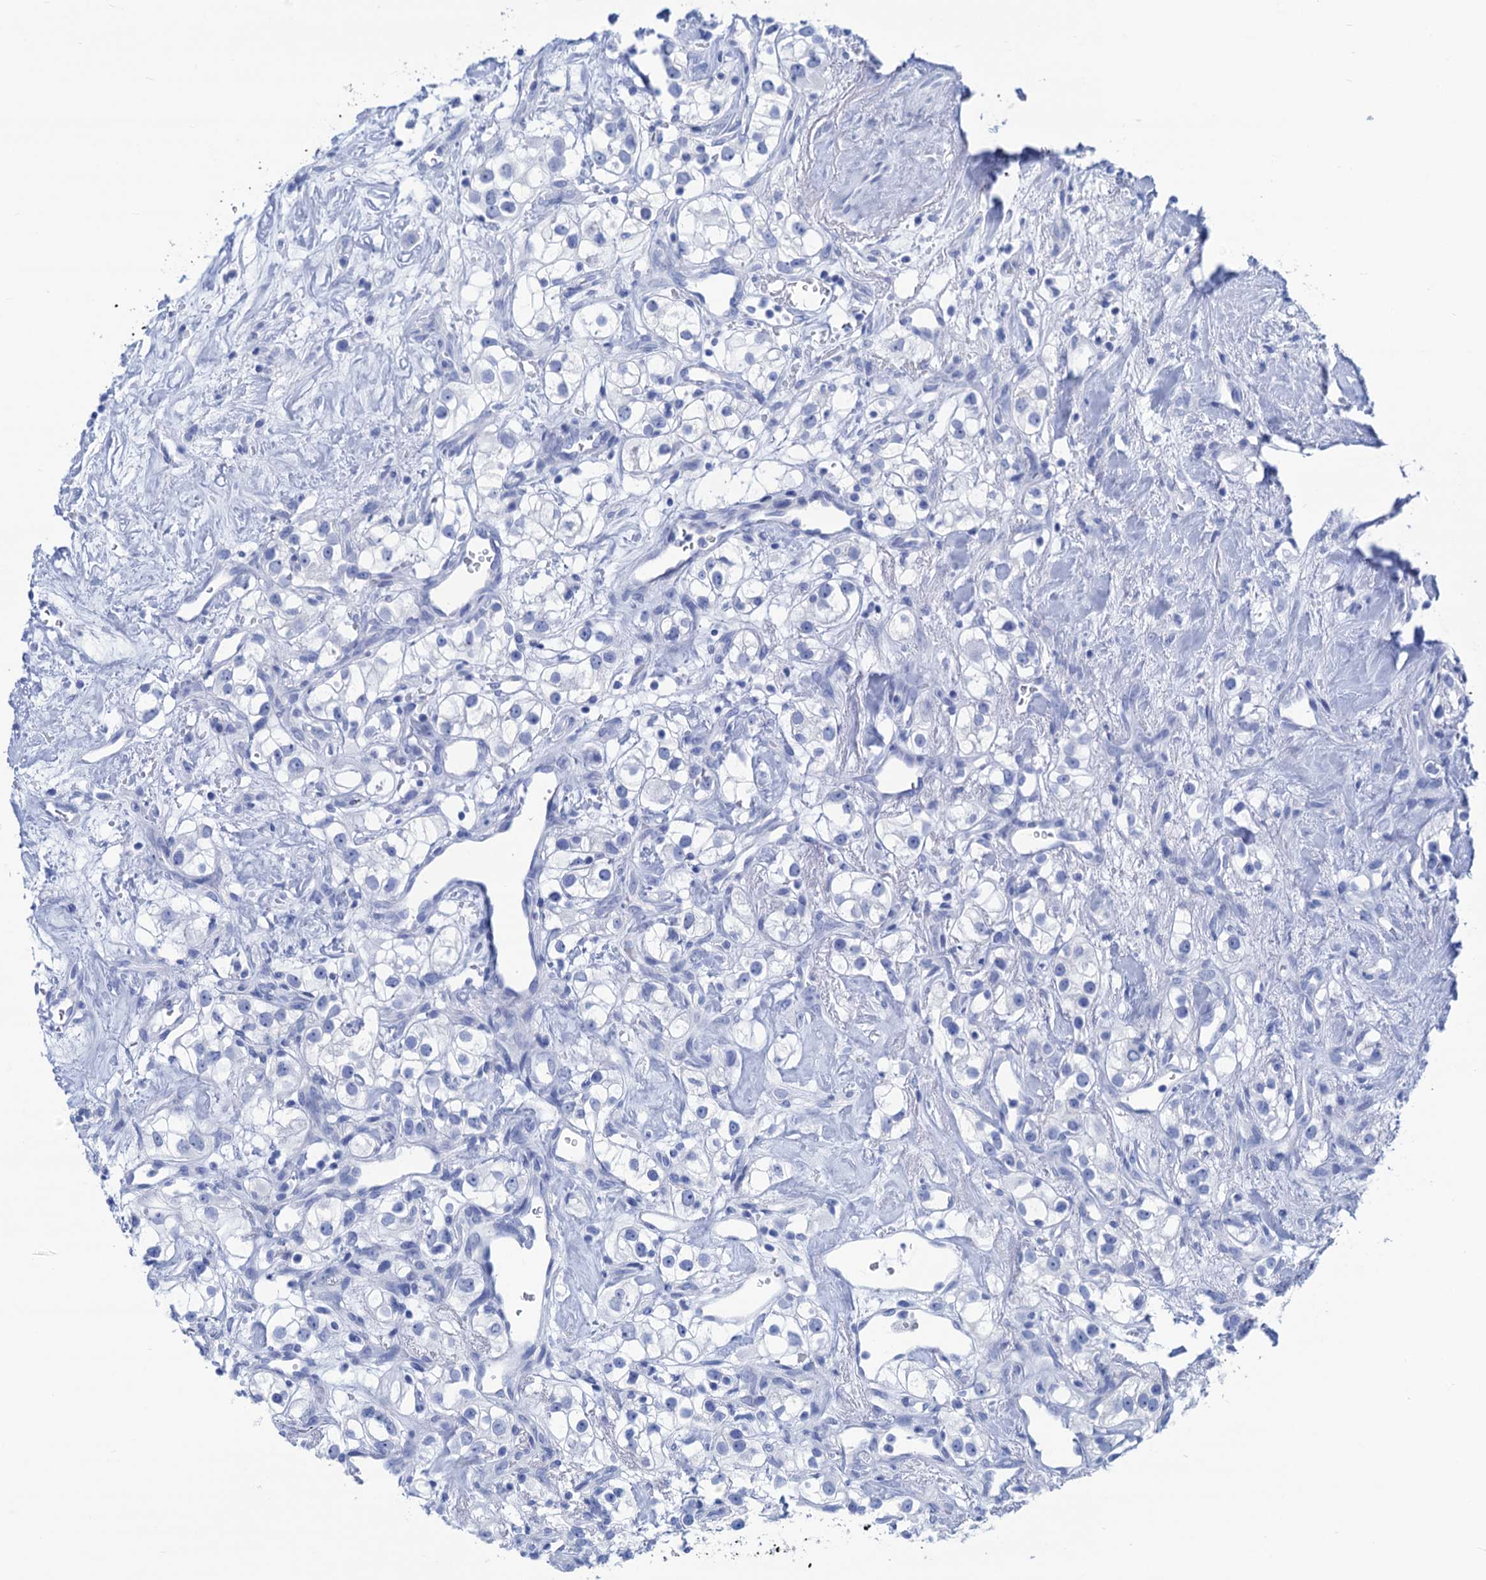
{"staining": {"intensity": "negative", "quantity": "none", "location": "none"}, "tissue": "renal cancer", "cell_type": "Tumor cells", "image_type": "cancer", "snomed": [{"axis": "morphology", "description": "Adenocarcinoma, NOS"}, {"axis": "topography", "description": "Kidney"}], "caption": "High magnification brightfield microscopy of renal cancer (adenocarcinoma) stained with DAB (3,3'-diaminobenzidine) (brown) and counterstained with hematoxylin (blue): tumor cells show no significant expression.", "gene": "CABYR", "patient": {"sex": "male", "age": 77}}